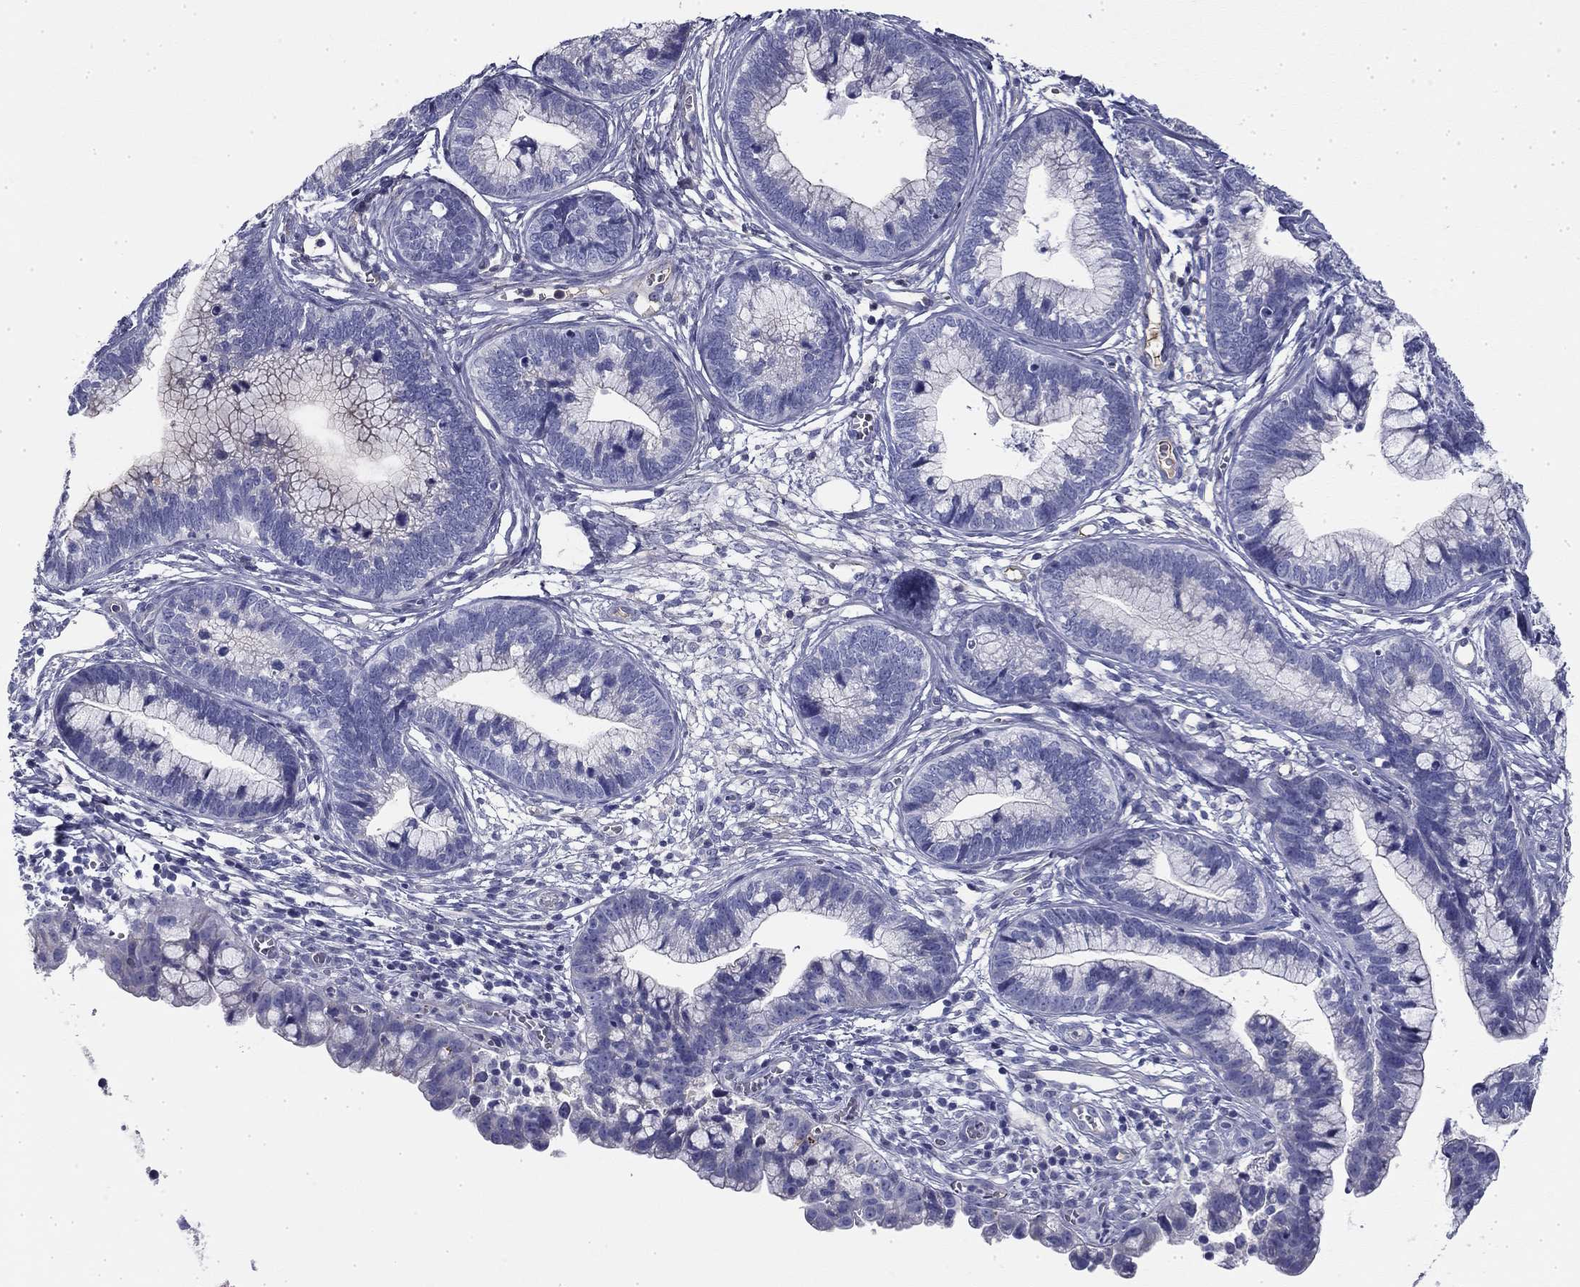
{"staining": {"intensity": "moderate", "quantity": "<25%", "location": "cytoplasmic/membranous"}, "tissue": "cervical cancer", "cell_type": "Tumor cells", "image_type": "cancer", "snomed": [{"axis": "morphology", "description": "Adenocarcinoma, NOS"}, {"axis": "topography", "description": "Cervix"}], "caption": "DAB immunohistochemical staining of human cervical cancer (adenocarcinoma) shows moderate cytoplasmic/membranous protein staining in about <25% of tumor cells.", "gene": "CPLX4", "patient": {"sex": "female", "age": 44}}